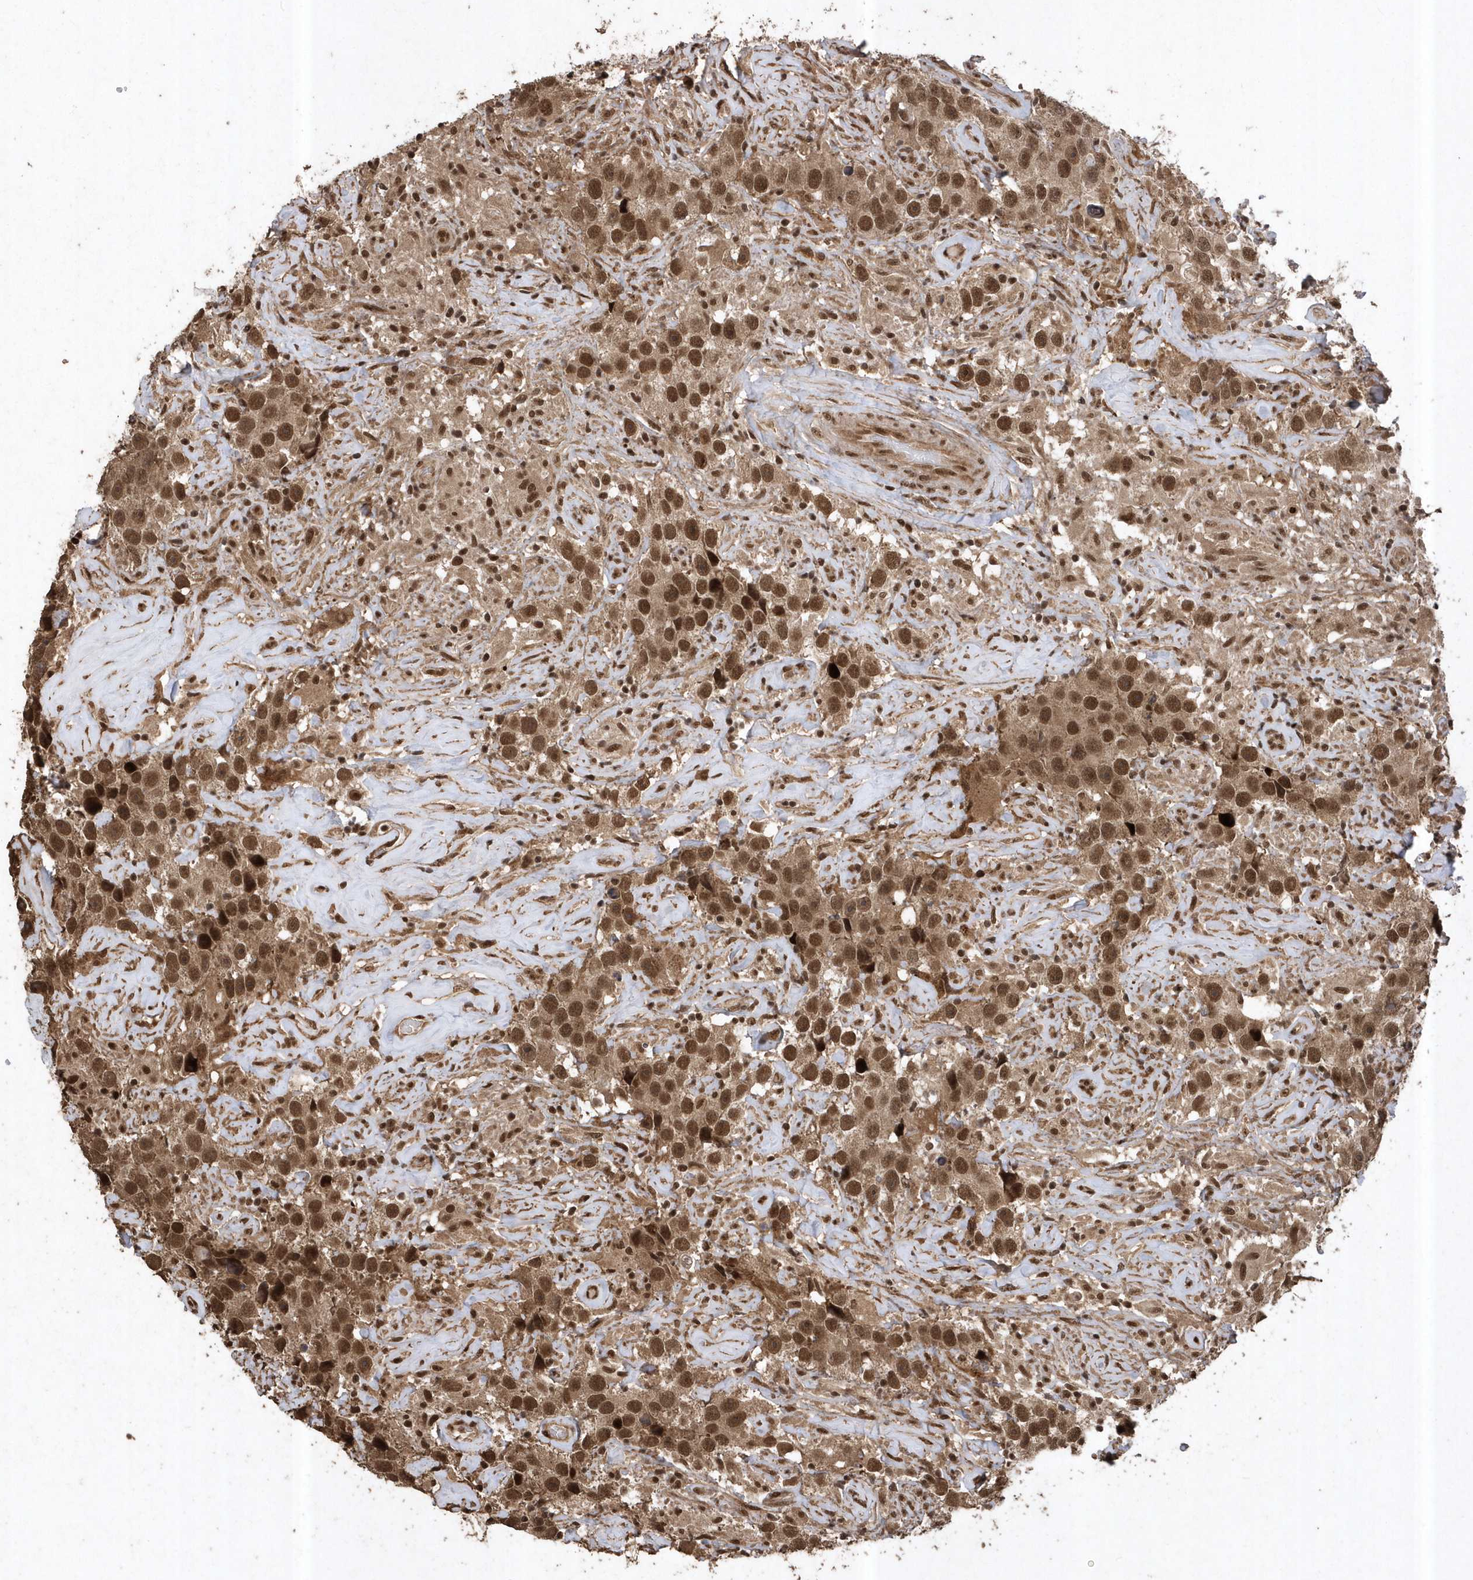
{"staining": {"intensity": "strong", "quantity": ">75%", "location": "nuclear"}, "tissue": "testis cancer", "cell_type": "Tumor cells", "image_type": "cancer", "snomed": [{"axis": "morphology", "description": "Seminoma, NOS"}, {"axis": "topography", "description": "Testis"}], "caption": "Seminoma (testis) stained with a brown dye demonstrates strong nuclear positive positivity in approximately >75% of tumor cells.", "gene": "INTS12", "patient": {"sex": "male", "age": 49}}